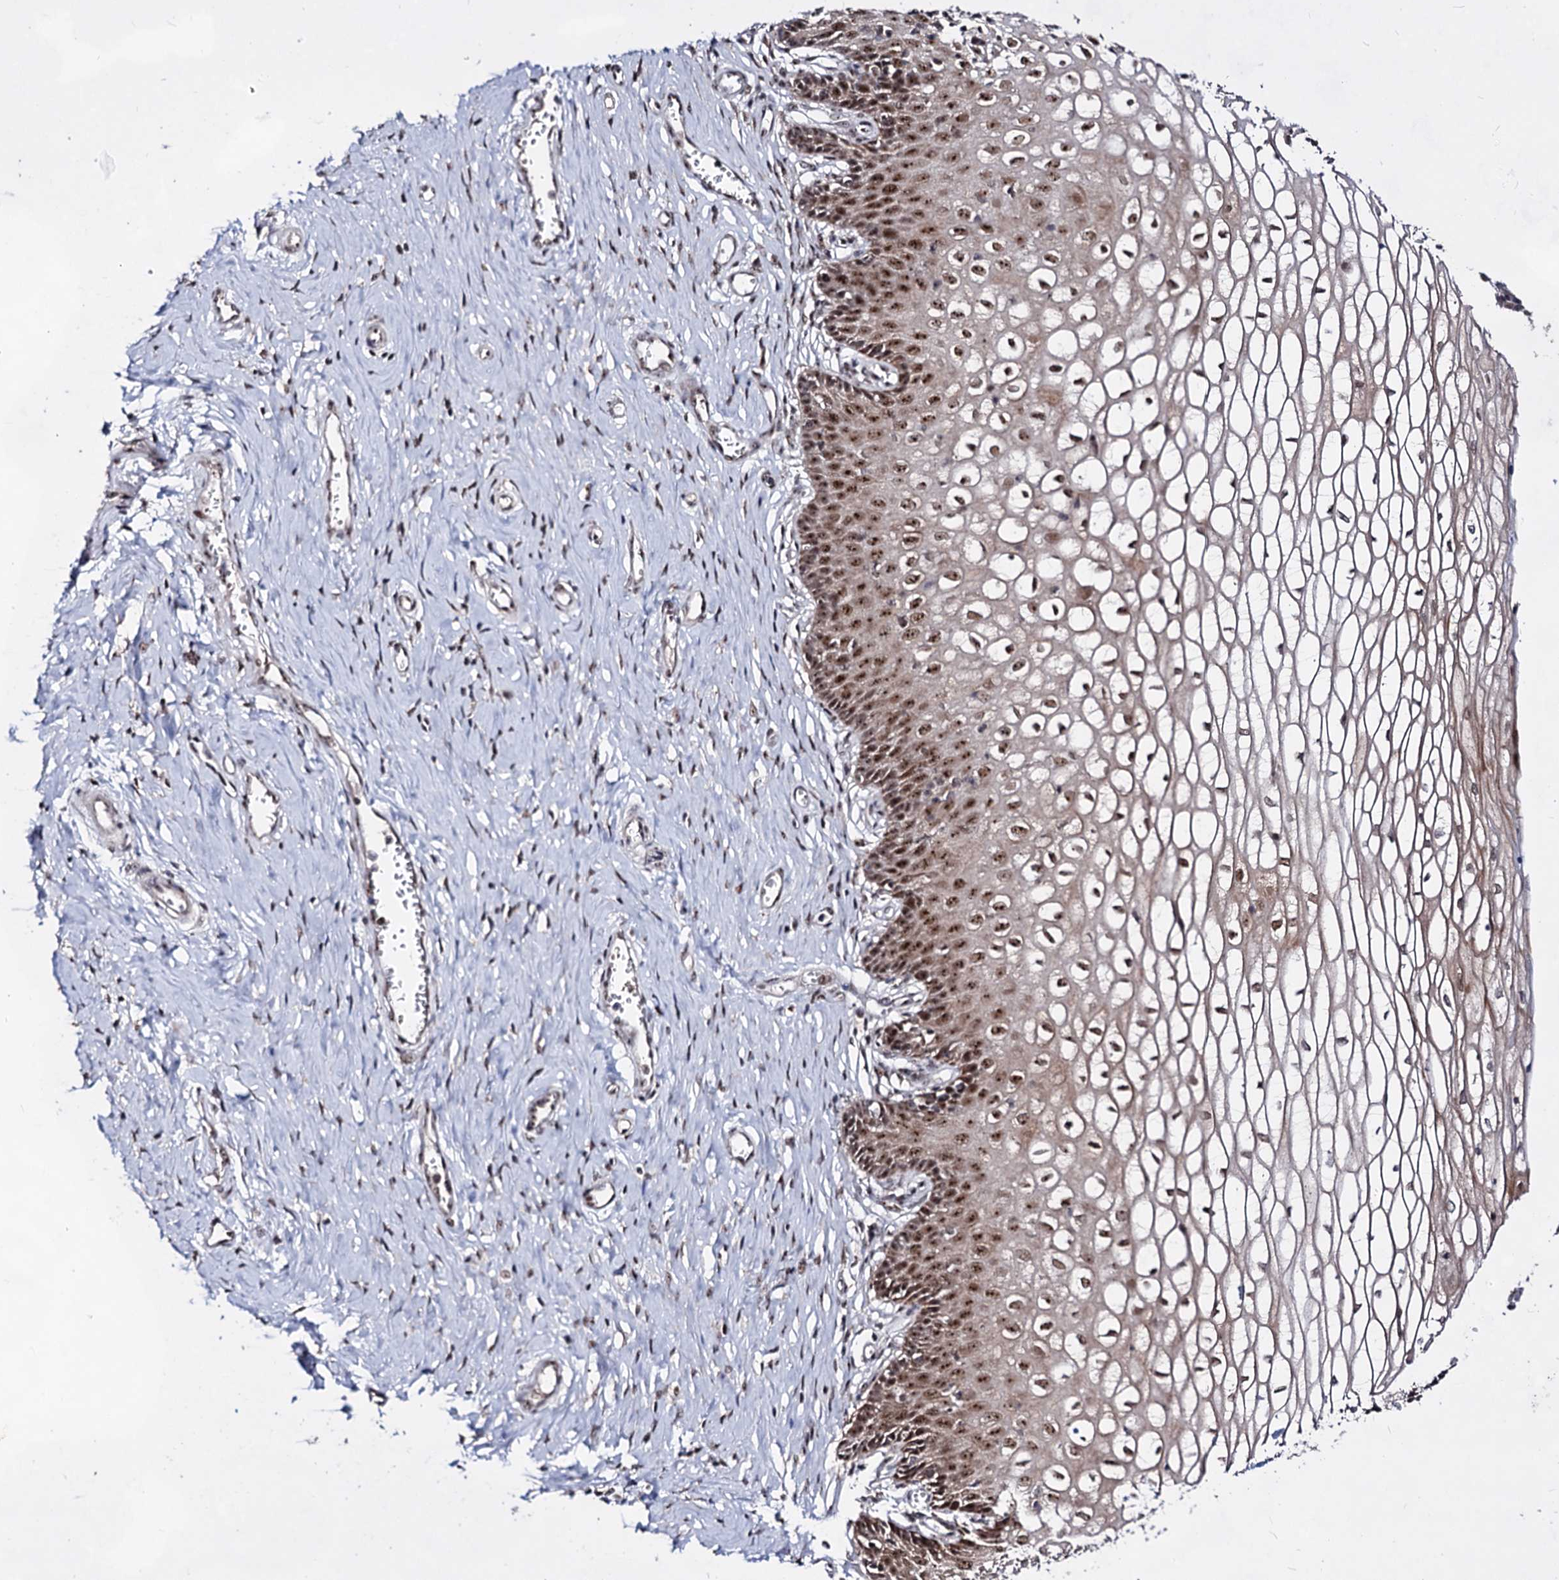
{"staining": {"intensity": "moderate", "quantity": ">75%", "location": "nuclear"}, "tissue": "cervix", "cell_type": "Glandular cells", "image_type": "normal", "snomed": [{"axis": "morphology", "description": "Normal tissue, NOS"}, {"axis": "morphology", "description": "Adenocarcinoma, NOS"}, {"axis": "topography", "description": "Cervix"}], "caption": "Immunohistochemical staining of unremarkable cervix displays moderate nuclear protein expression in about >75% of glandular cells. (brown staining indicates protein expression, while blue staining denotes nuclei).", "gene": "EXOSC10", "patient": {"sex": "female", "age": 29}}